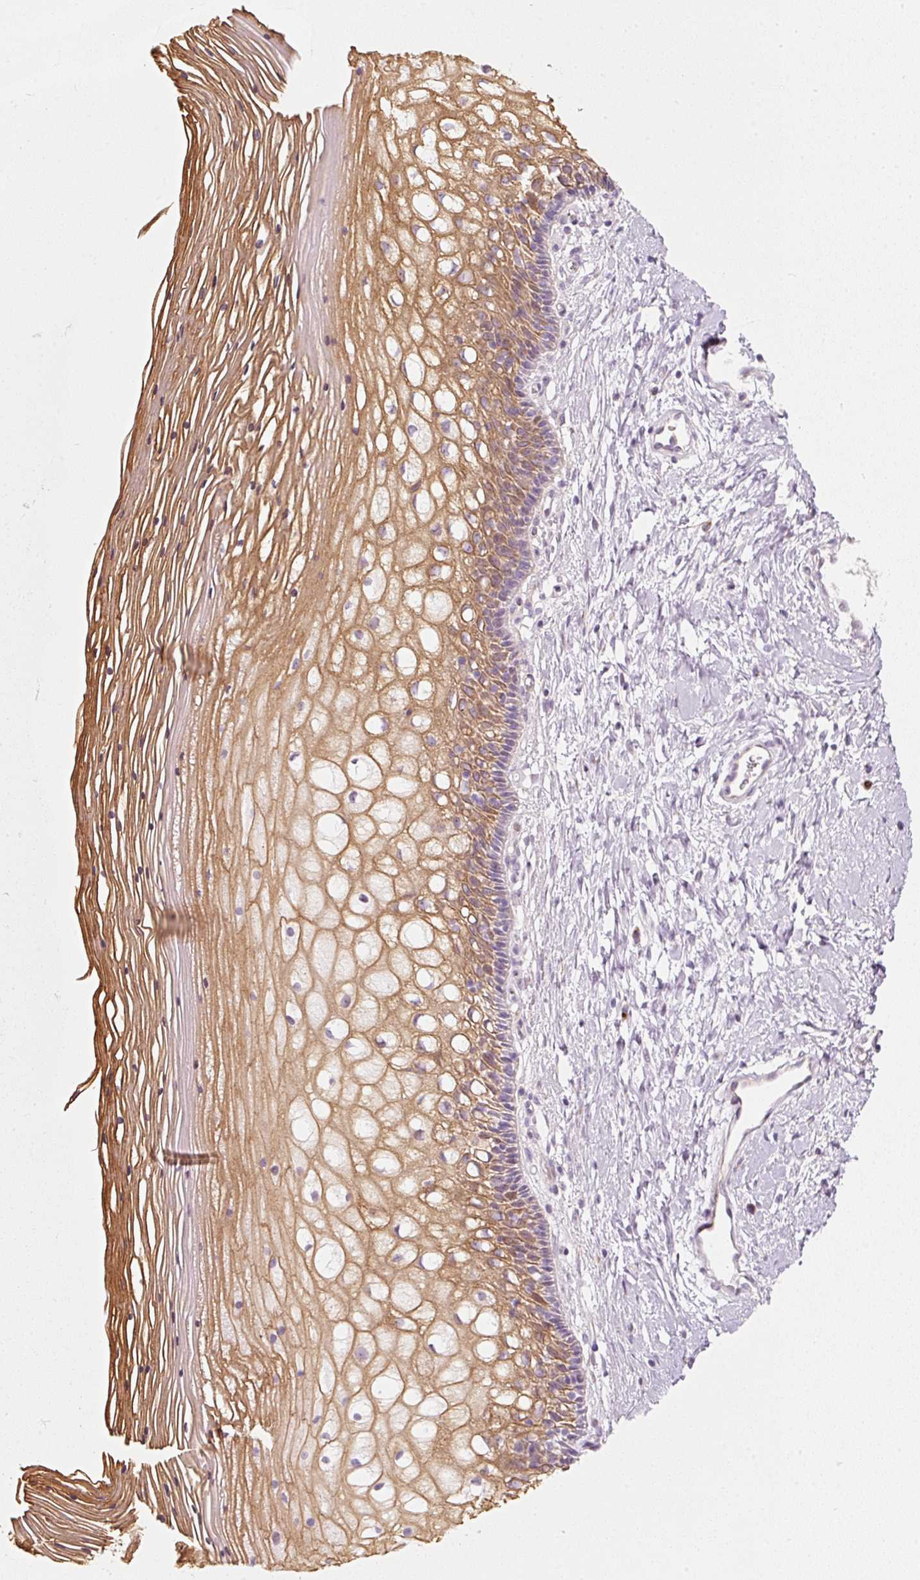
{"staining": {"intensity": "moderate", "quantity": ">75%", "location": "cytoplasmic/membranous"}, "tissue": "cervix", "cell_type": "Glandular cells", "image_type": "normal", "snomed": [{"axis": "morphology", "description": "Normal tissue, NOS"}, {"axis": "topography", "description": "Cervix"}], "caption": "Immunohistochemical staining of benign human cervix demonstrates >75% levels of moderate cytoplasmic/membranous protein staining in about >75% of glandular cells.", "gene": "SLC20A1", "patient": {"sex": "female", "age": 36}}